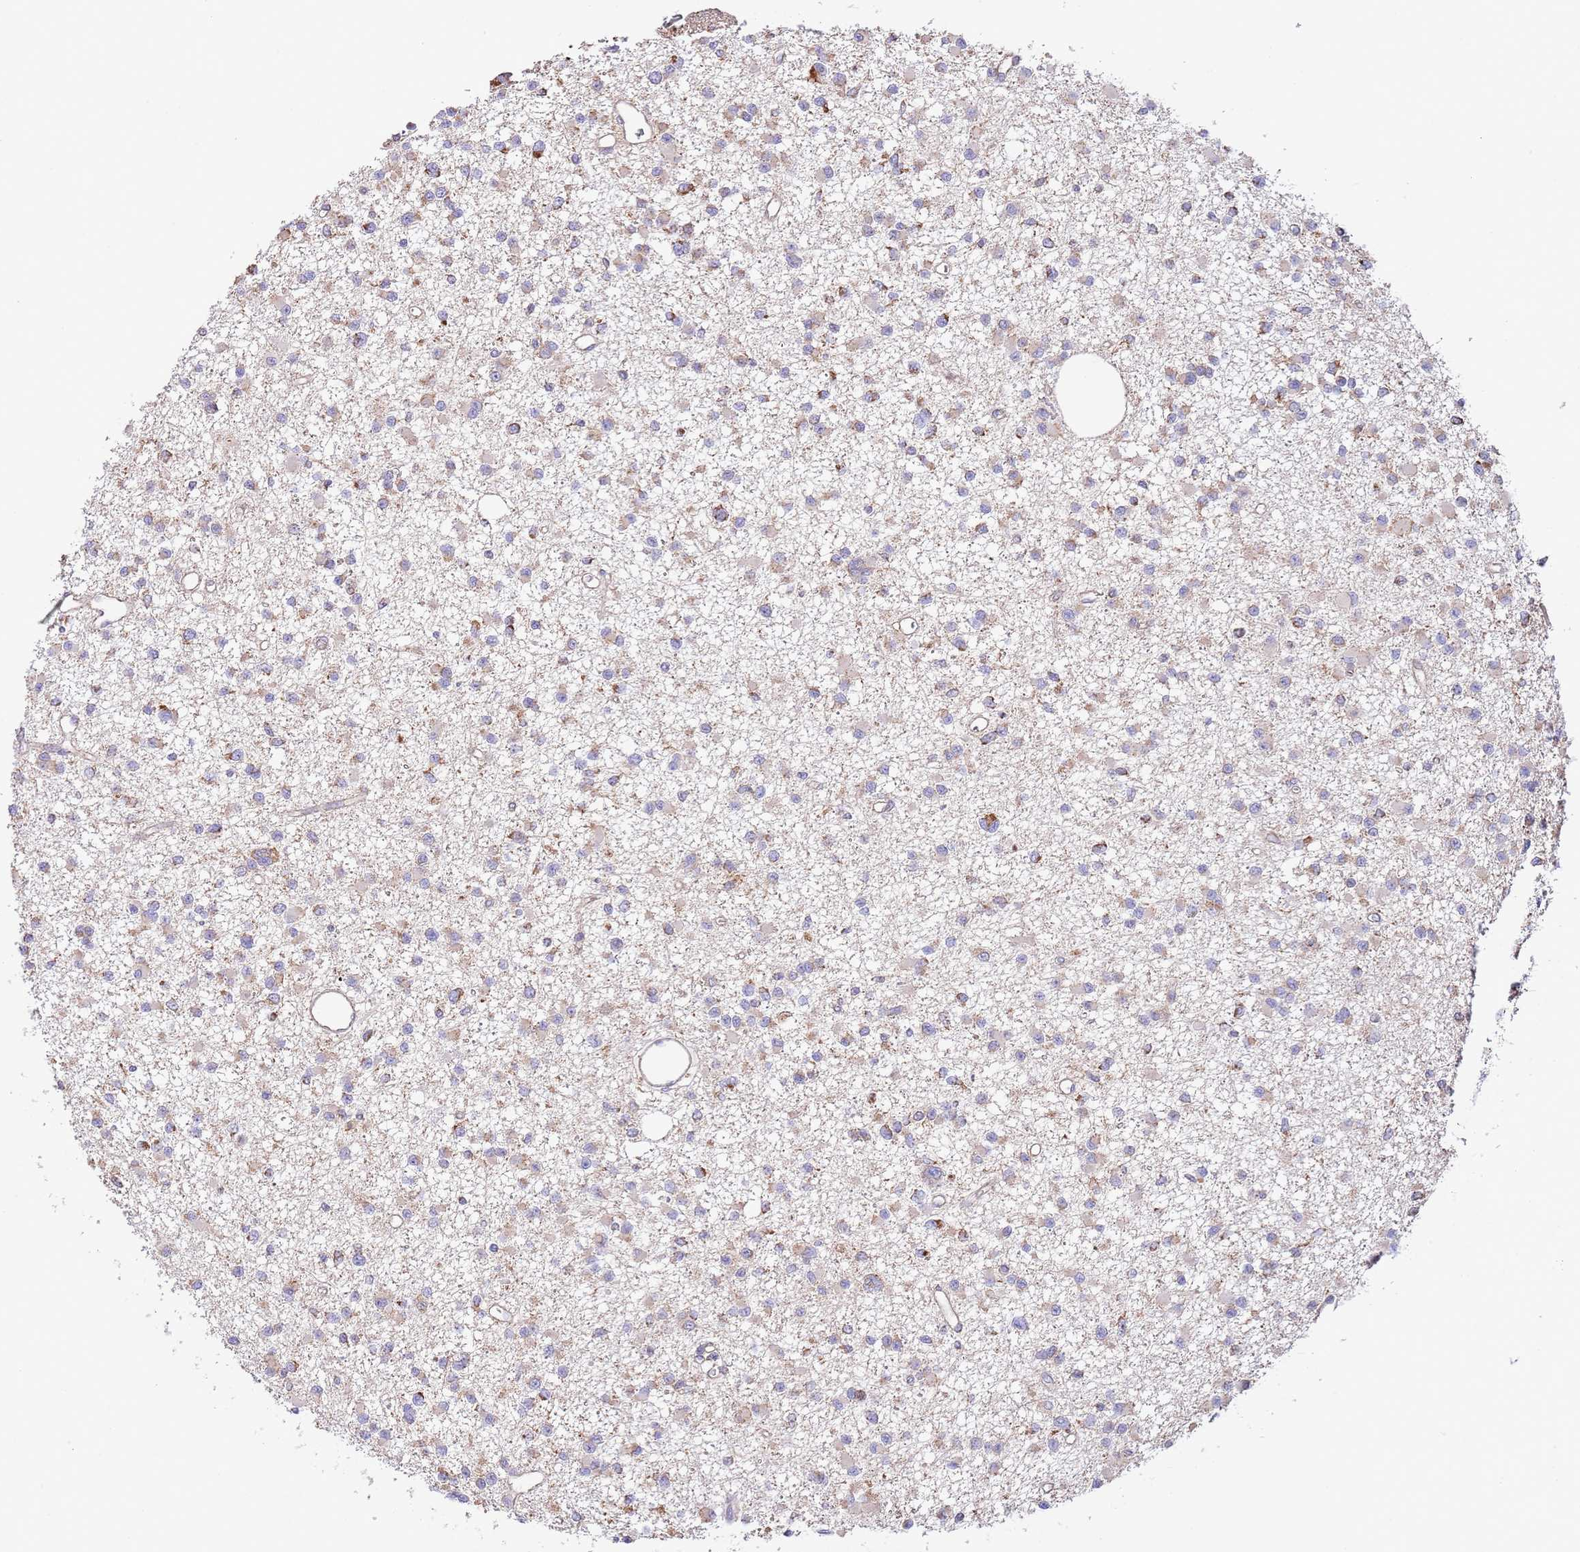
{"staining": {"intensity": "negative", "quantity": "none", "location": "none"}, "tissue": "glioma", "cell_type": "Tumor cells", "image_type": "cancer", "snomed": [{"axis": "morphology", "description": "Glioma, malignant, Low grade"}, {"axis": "topography", "description": "Brain"}], "caption": "A histopathology image of malignant glioma (low-grade) stained for a protein reveals no brown staining in tumor cells.", "gene": "DNAJA3", "patient": {"sex": "female", "age": 22}}